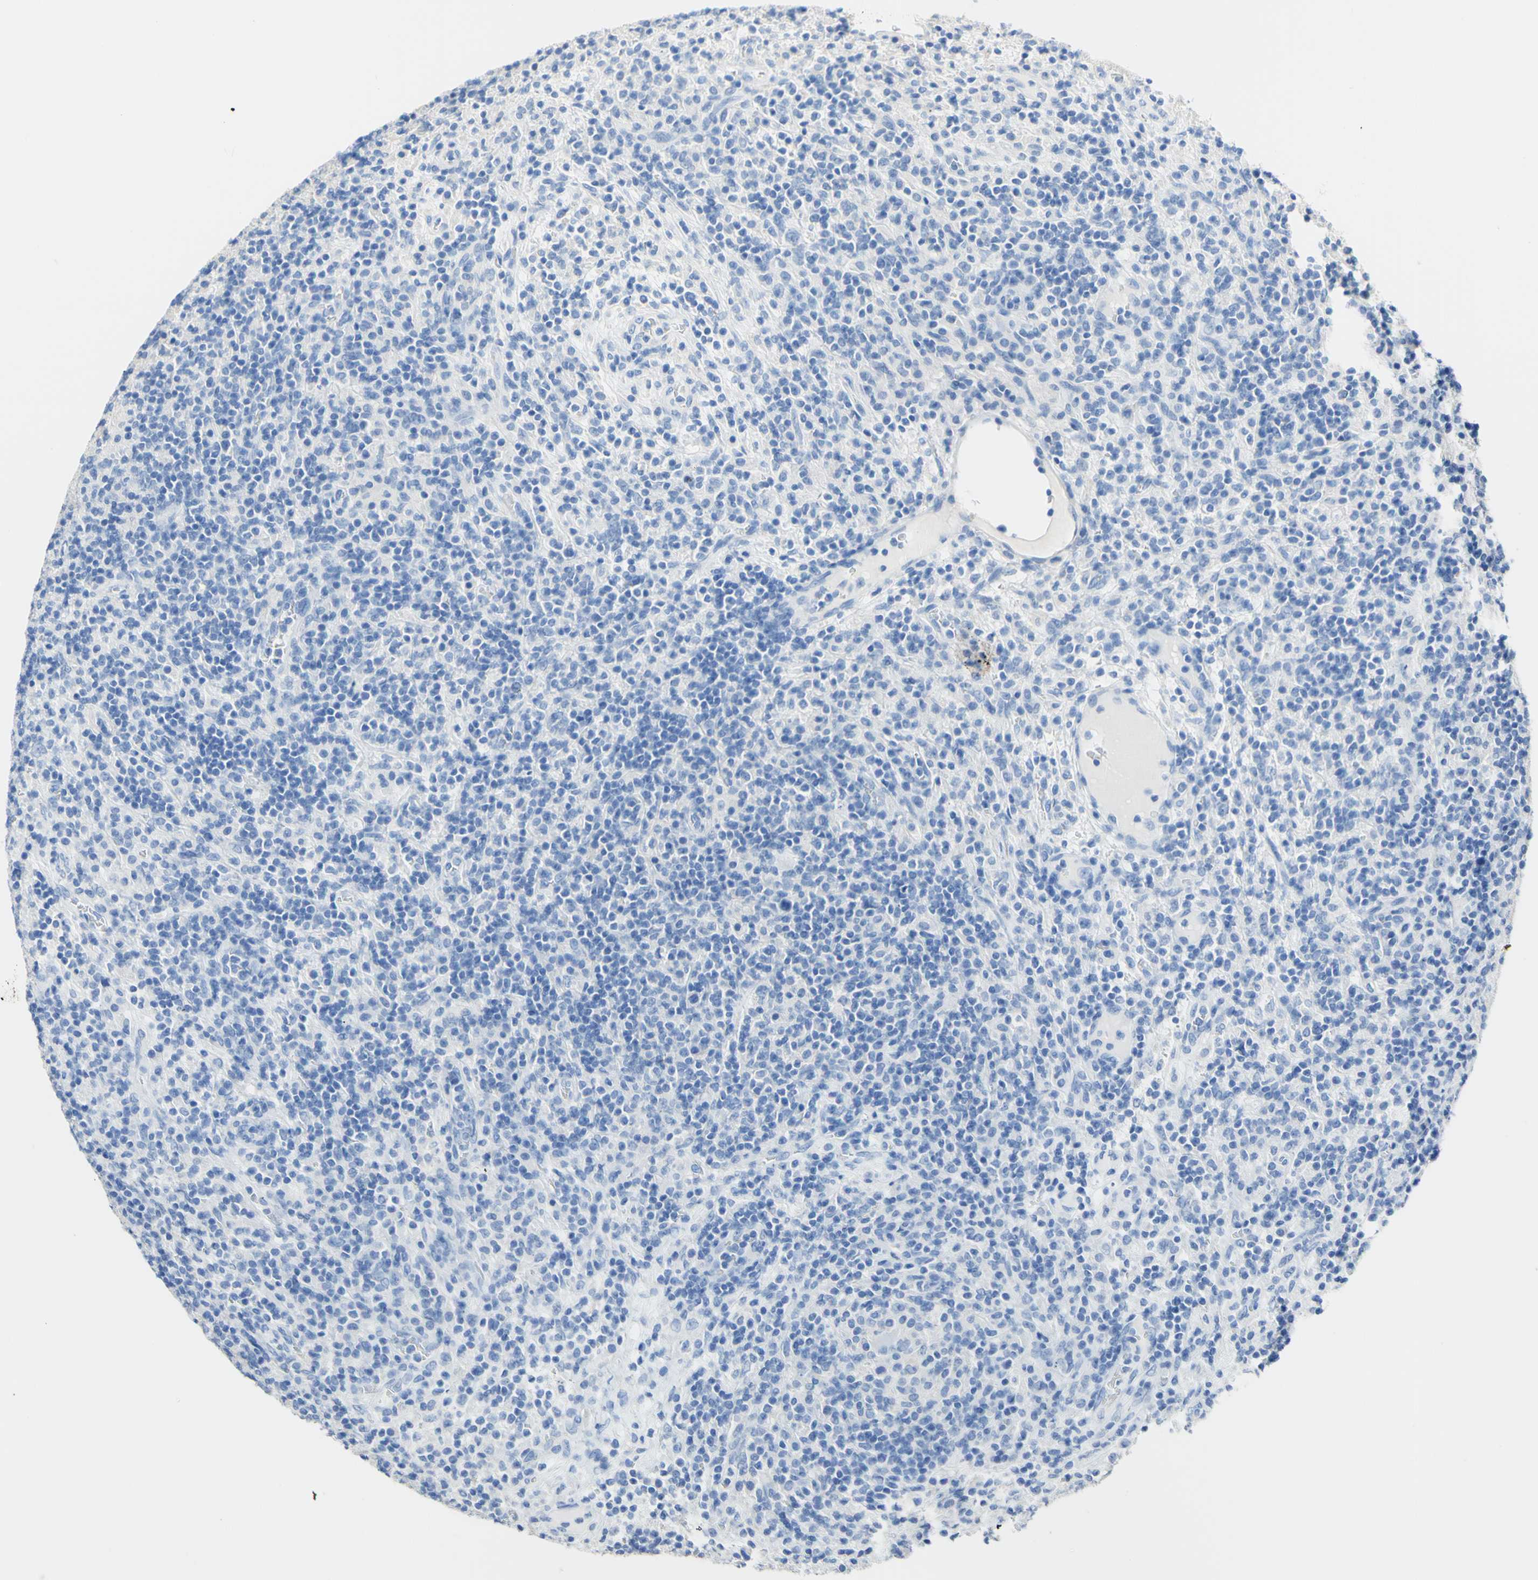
{"staining": {"intensity": "negative", "quantity": "none", "location": "none"}, "tissue": "lymphoma", "cell_type": "Tumor cells", "image_type": "cancer", "snomed": [{"axis": "morphology", "description": "Hodgkin's disease, NOS"}, {"axis": "topography", "description": "Lymph node"}], "caption": "Immunohistochemical staining of Hodgkin's disease demonstrates no significant staining in tumor cells.", "gene": "DSC2", "patient": {"sex": "male", "age": 70}}